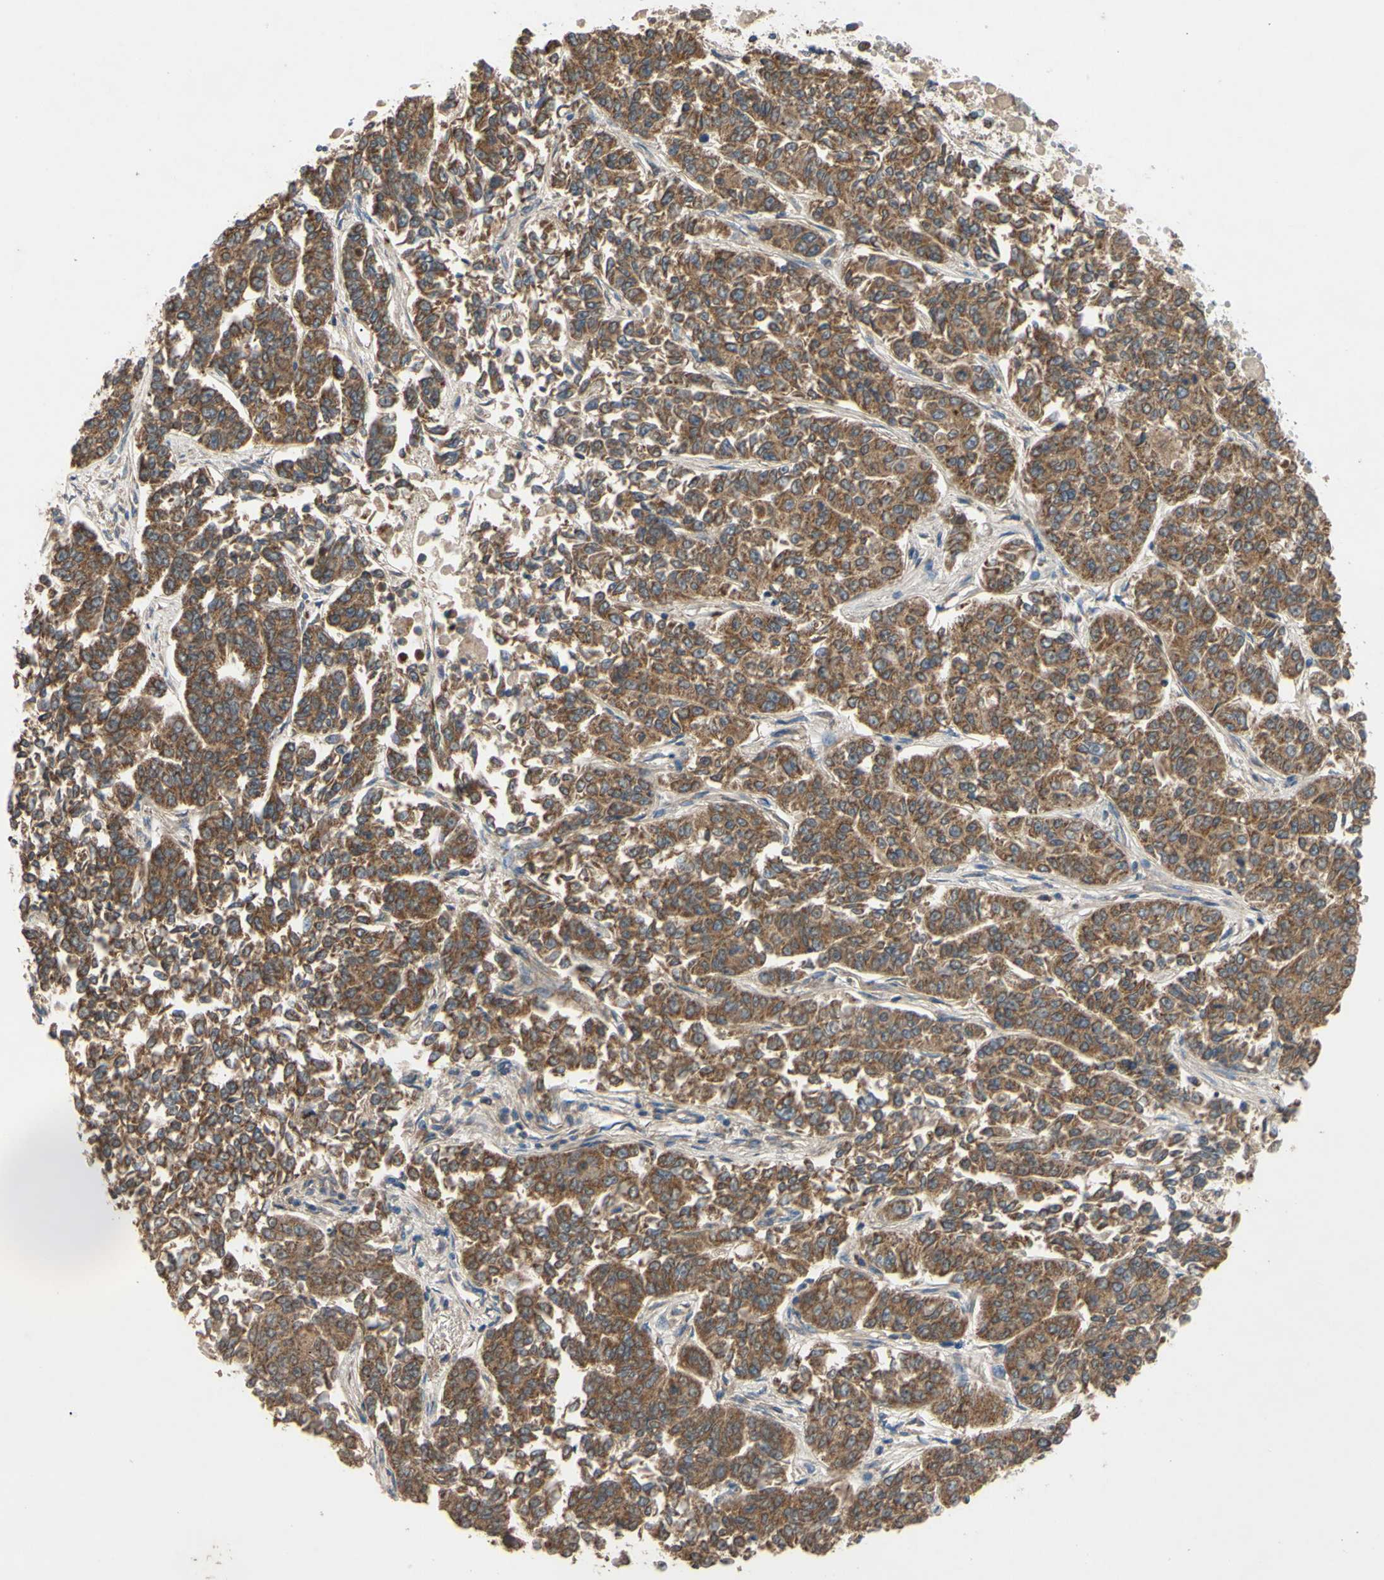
{"staining": {"intensity": "moderate", "quantity": ">75%", "location": "cytoplasmic/membranous"}, "tissue": "lung cancer", "cell_type": "Tumor cells", "image_type": "cancer", "snomed": [{"axis": "morphology", "description": "Adenocarcinoma, NOS"}, {"axis": "topography", "description": "Lung"}], "caption": "An immunohistochemistry image of neoplastic tissue is shown. Protein staining in brown labels moderate cytoplasmic/membranous positivity in lung cancer (adenocarcinoma) within tumor cells. (Brightfield microscopy of DAB IHC at high magnification).", "gene": "CD164", "patient": {"sex": "male", "age": 84}}